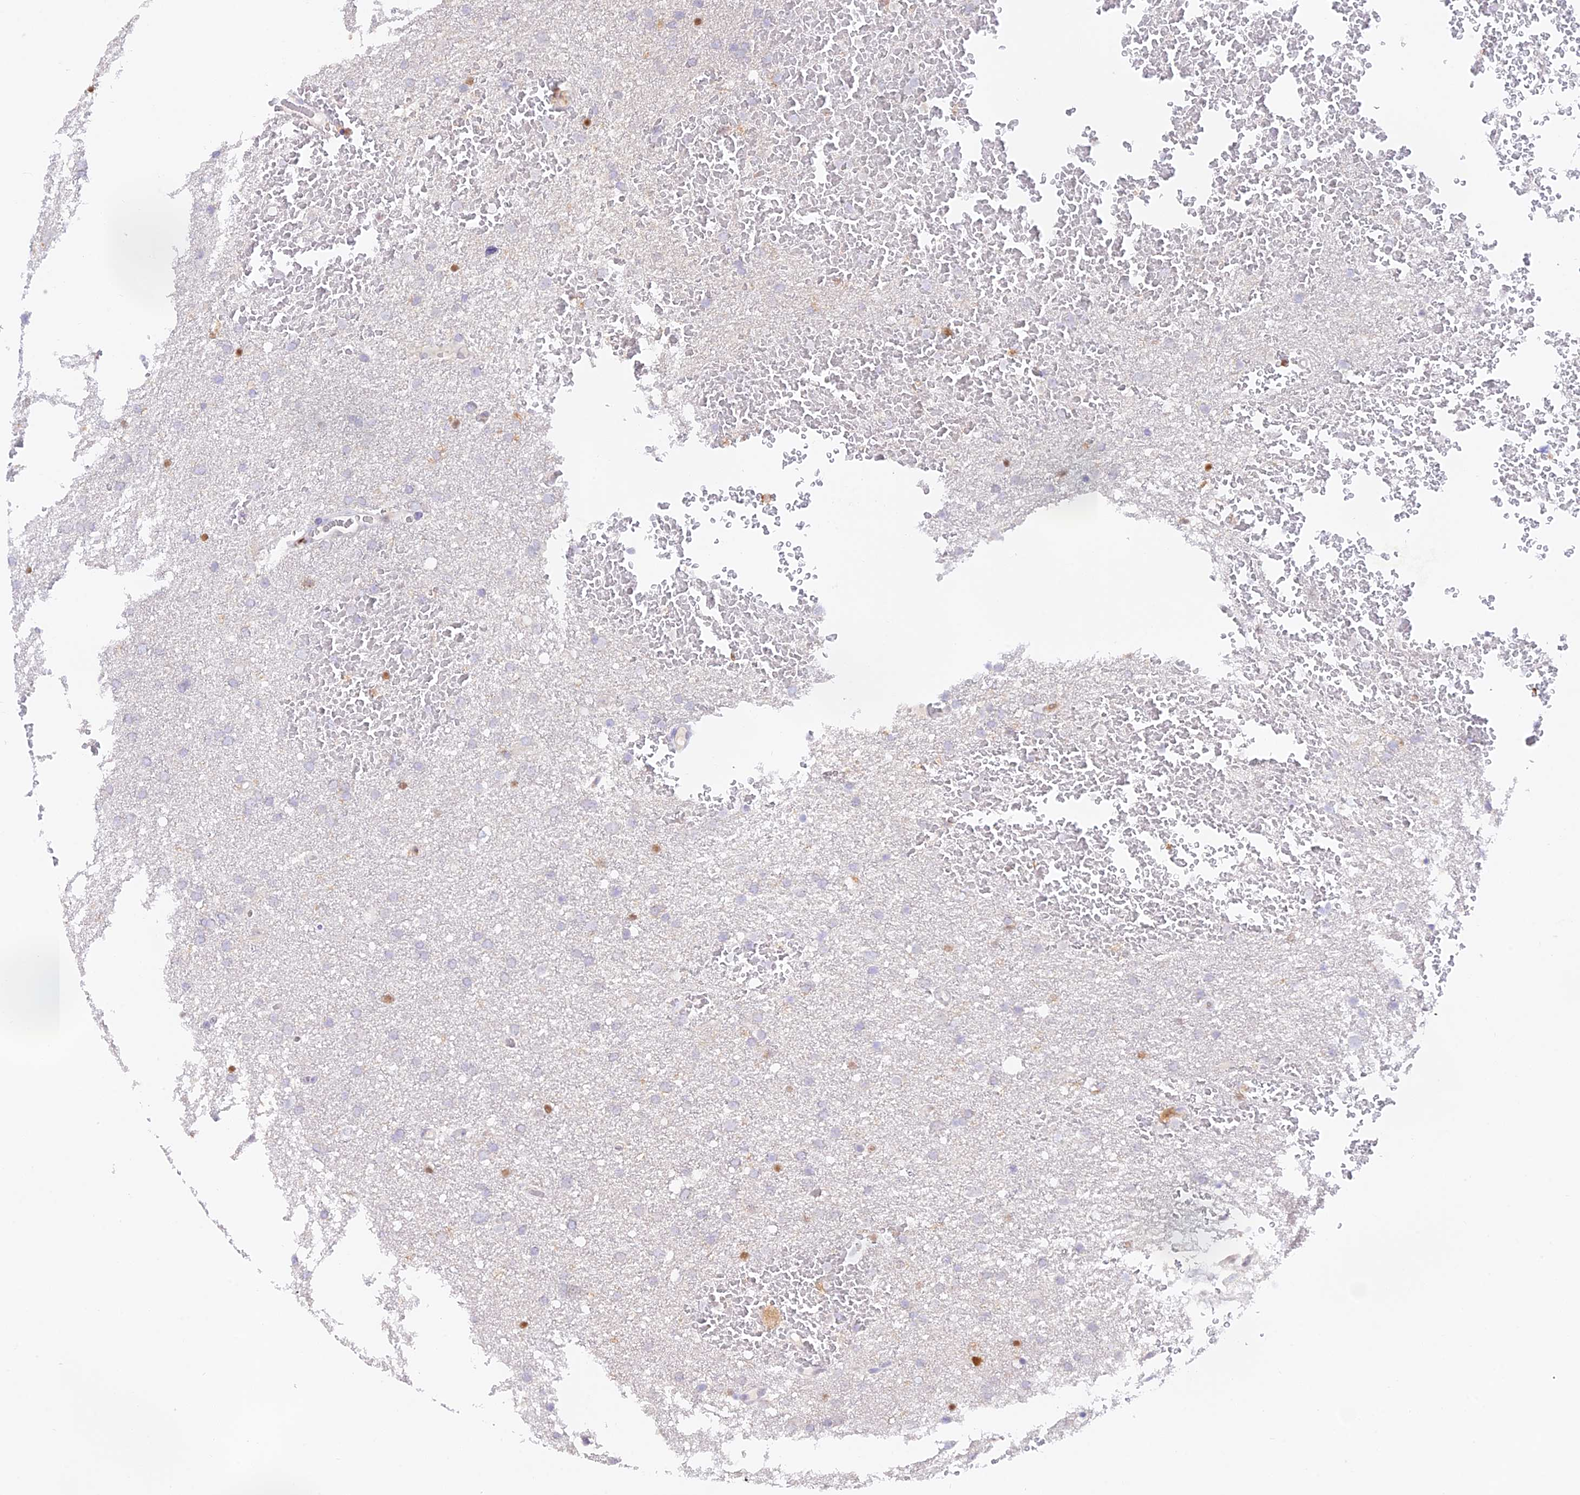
{"staining": {"intensity": "negative", "quantity": "none", "location": "none"}, "tissue": "glioma", "cell_type": "Tumor cells", "image_type": "cancer", "snomed": [{"axis": "morphology", "description": "Glioma, malignant, High grade"}, {"axis": "topography", "description": "Cerebral cortex"}], "caption": "IHC micrograph of neoplastic tissue: human malignant glioma (high-grade) stained with DAB (3,3'-diaminobenzidine) exhibits no significant protein staining in tumor cells.", "gene": "DENND1C", "patient": {"sex": "female", "age": 36}}